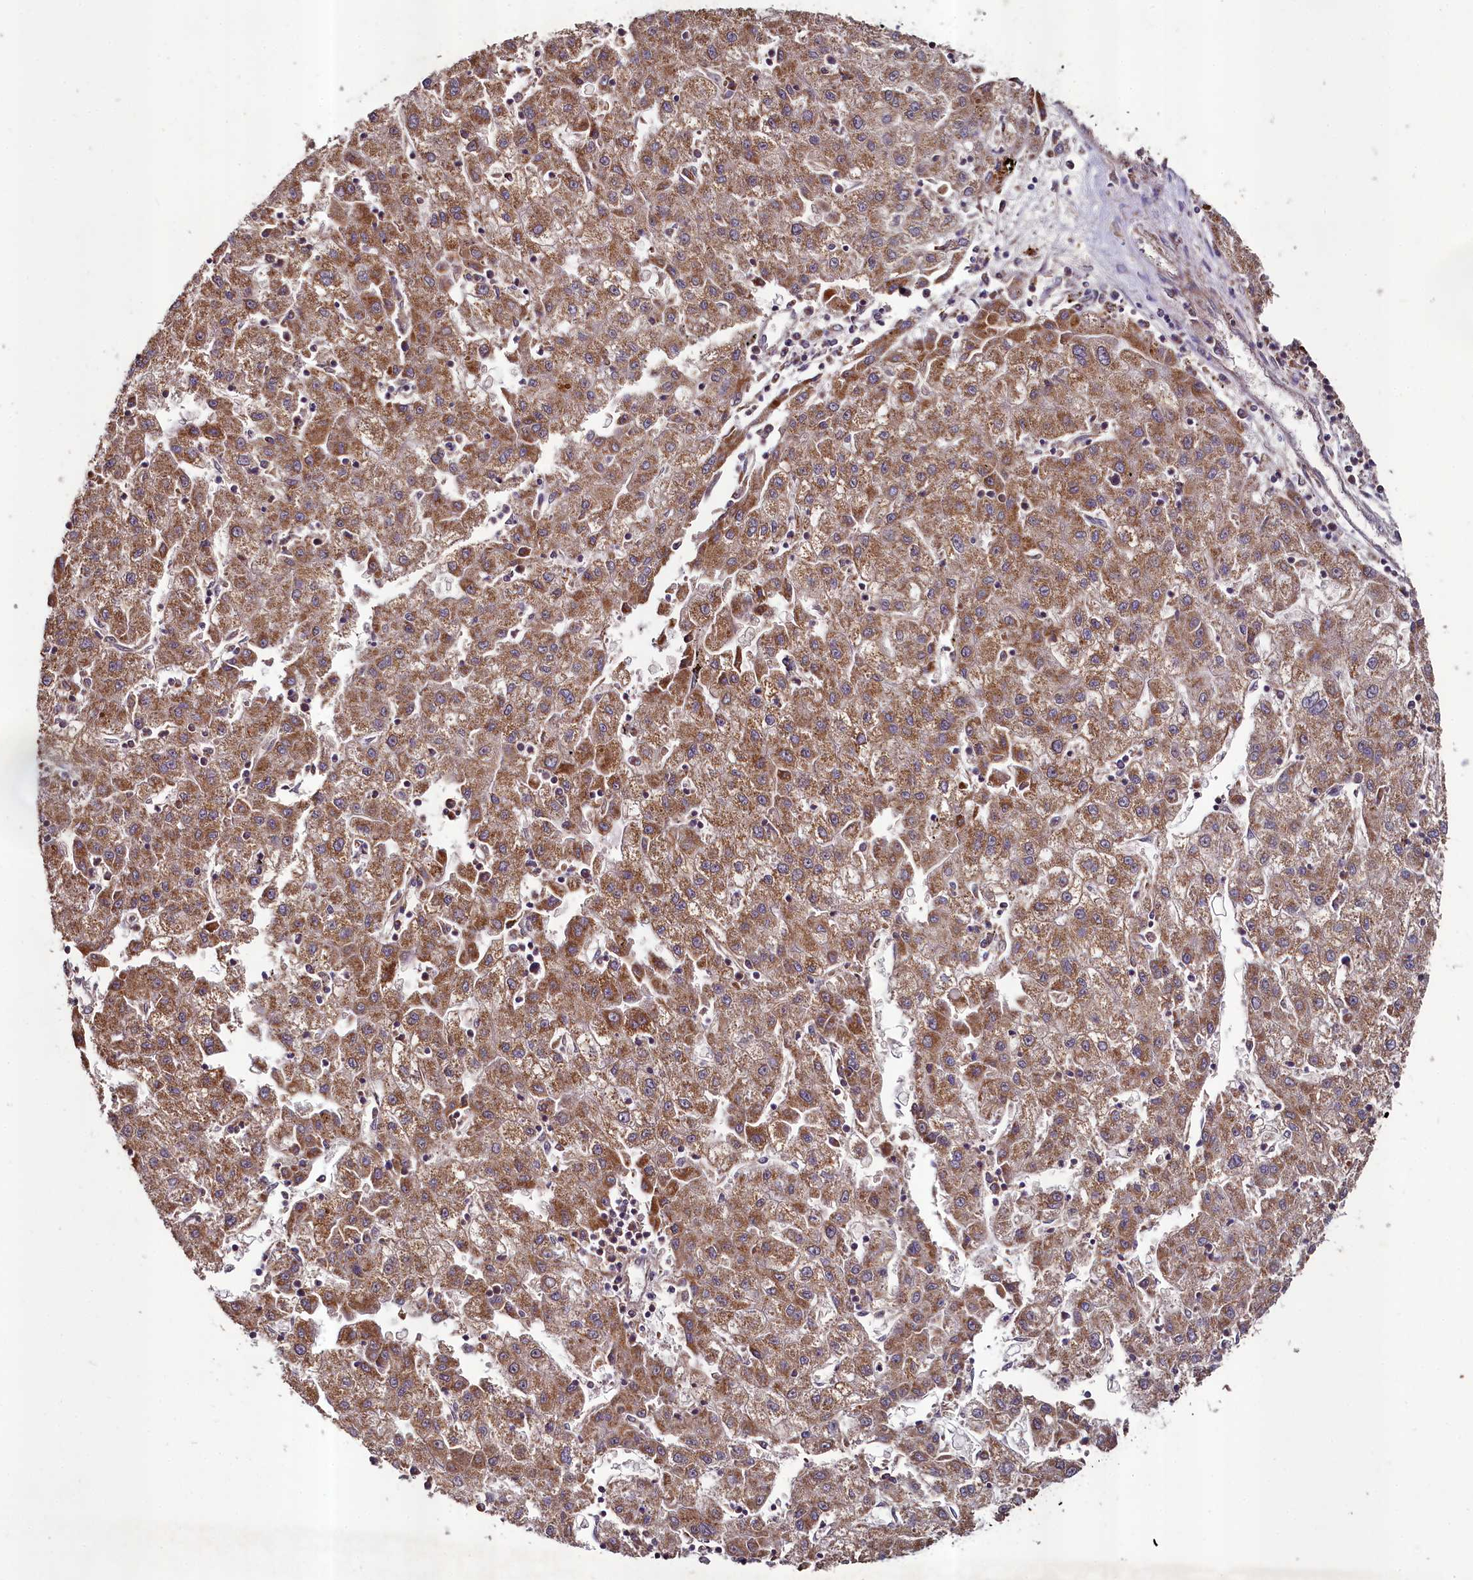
{"staining": {"intensity": "moderate", "quantity": ">75%", "location": "cytoplasmic/membranous"}, "tissue": "liver cancer", "cell_type": "Tumor cells", "image_type": "cancer", "snomed": [{"axis": "morphology", "description": "Carcinoma, Hepatocellular, NOS"}, {"axis": "topography", "description": "Liver"}], "caption": "This histopathology image shows immunohistochemistry (IHC) staining of liver hepatocellular carcinoma, with medium moderate cytoplasmic/membranous staining in approximately >75% of tumor cells.", "gene": "METTL4", "patient": {"sex": "male", "age": 72}}